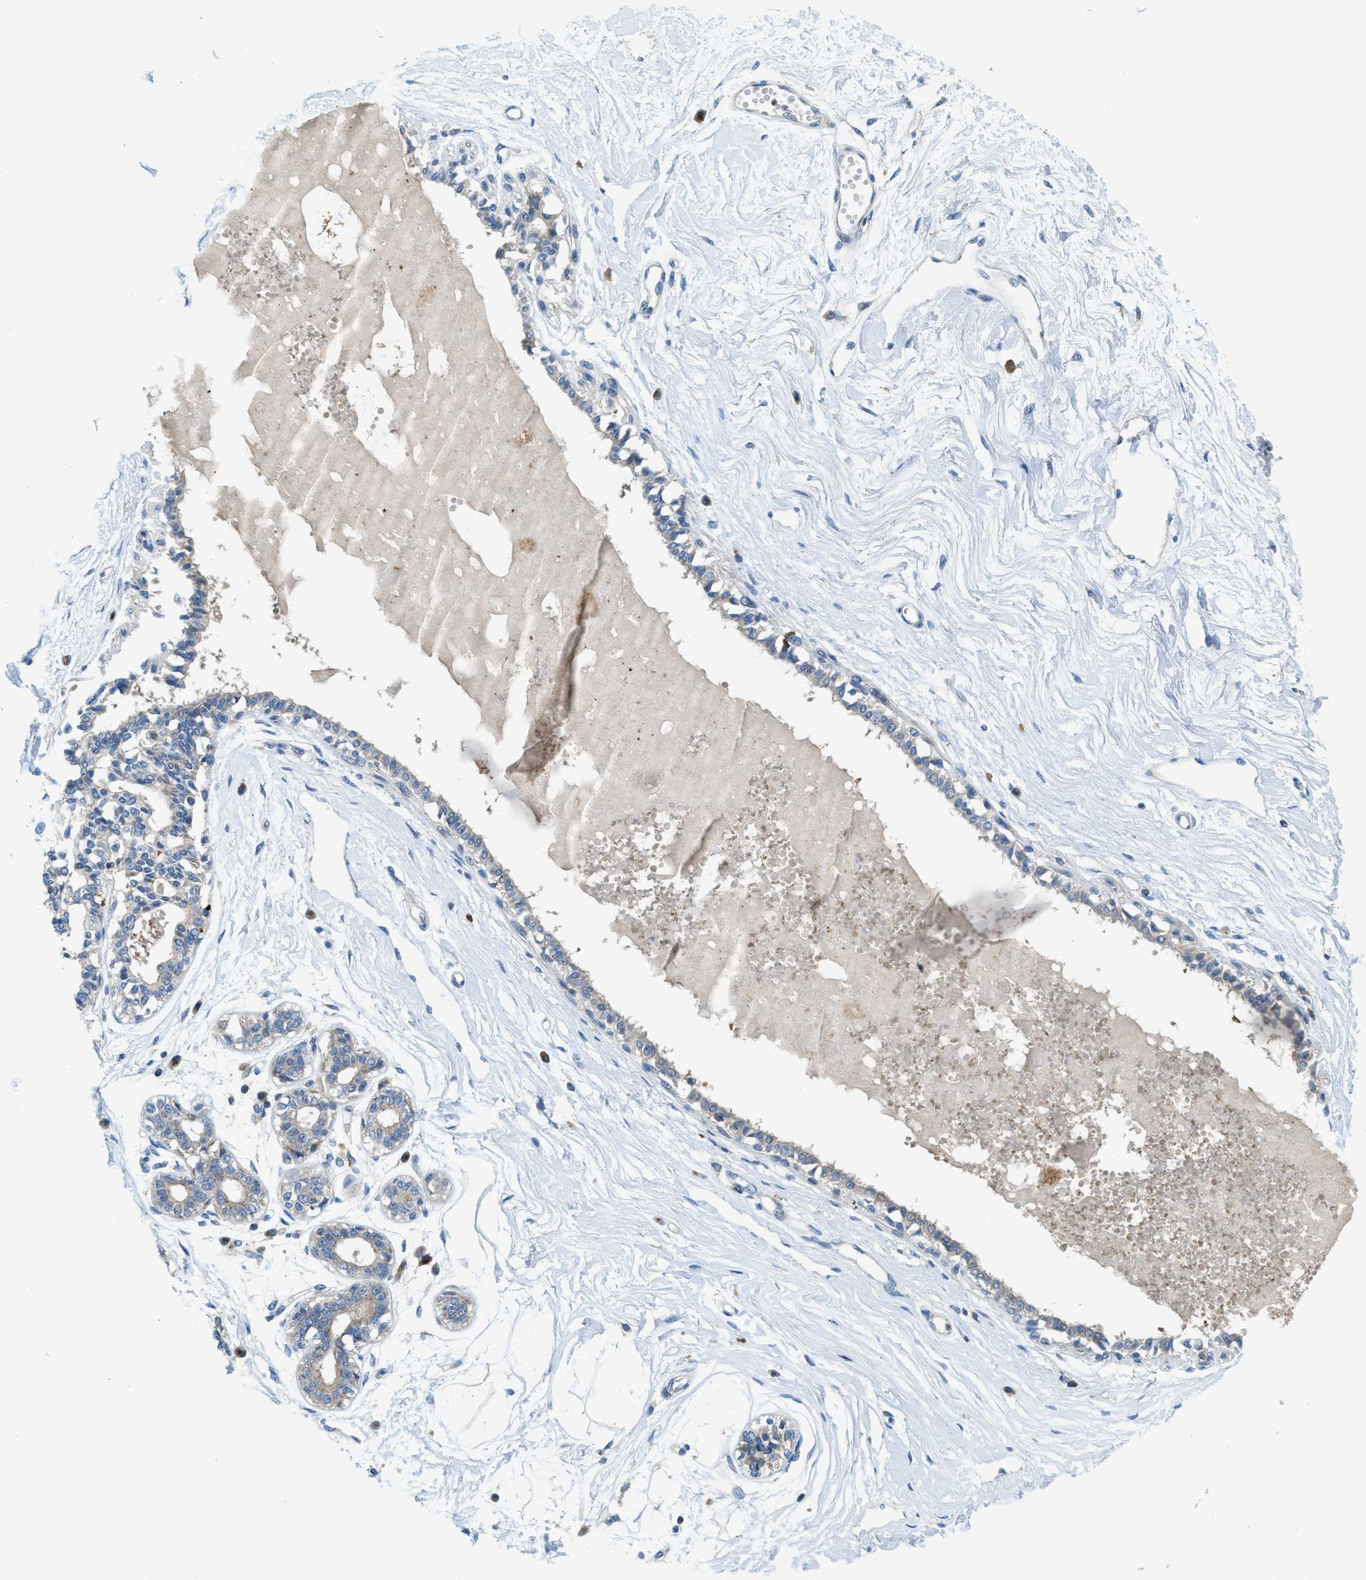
{"staining": {"intensity": "negative", "quantity": "none", "location": "none"}, "tissue": "breast", "cell_type": "Adipocytes", "image_type": "normal", "snomed": [{"axis": "morphology", "description": "Normal tissue, NOS"}, {"axis": "topography", "description": "Breast"}], "caption": "Adipocytes show no significant staining in normal breast. (Brightfield microscopy of DAB immunohistochemistry (IHC) at high magnification).", "gene": "RFFL", "patient": {"sex": "female", "age": 45}}